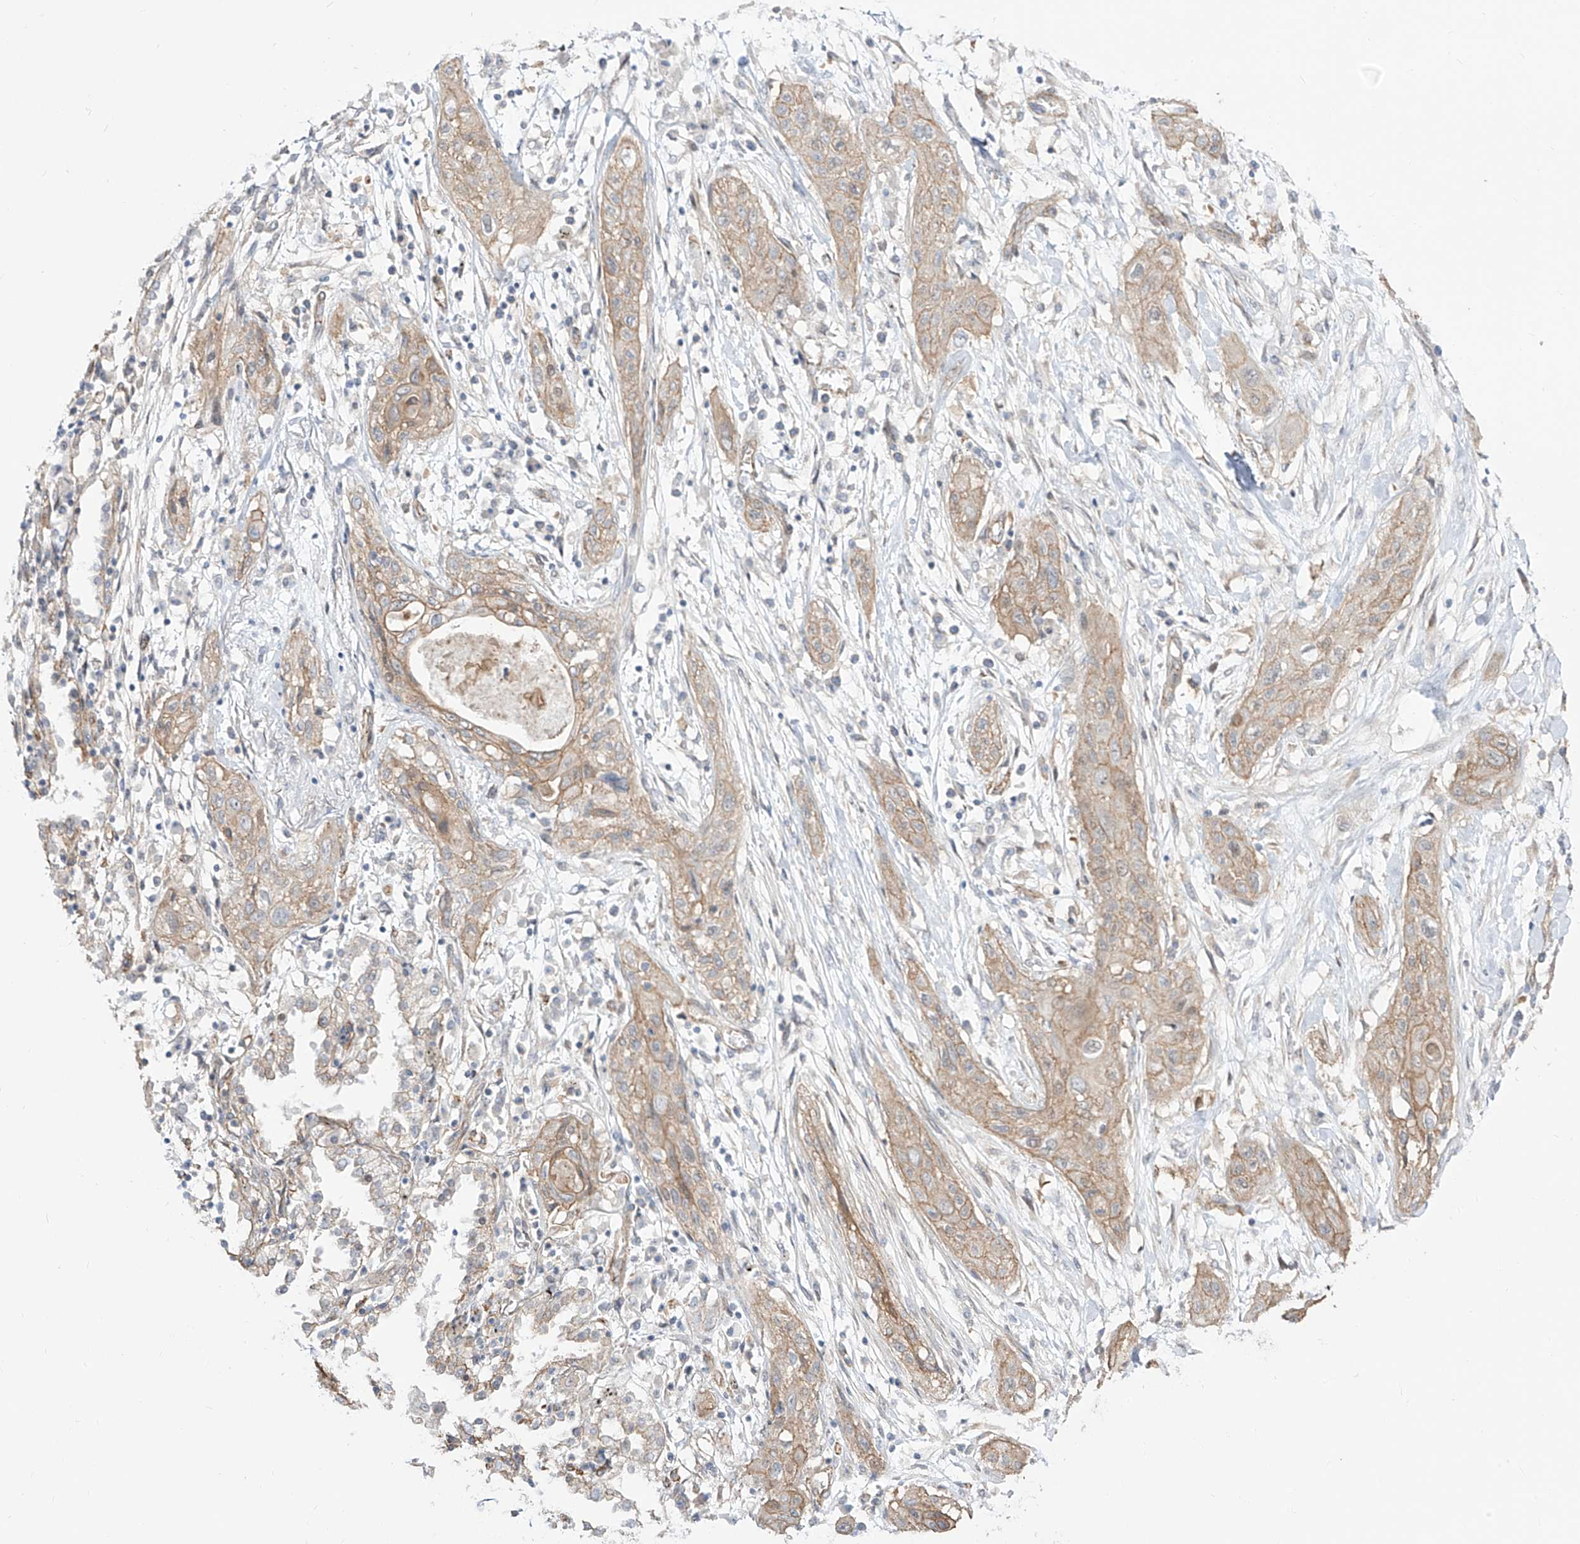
{"staining": {"intensity": "weak", "quantity": "25%-75%", "location": "cytoplasmic/membranous"}, "tissue": "lung cancer", "cell_type": "Tumor cells", "image_type": "cancer", "snomed": [{"axis": "morphology", "description": "Squamous cell carcinoma, NOS"}, {"axis": "topography", "description": "Lung"}], "caption": "This image demonstrates immunohistochemistry (IHC) staining of human squamous cell carcinoma (lung), with low weak cytoplasmic/membranous staining in approximately 25%-75% of tumor cells.", "gene": "ZNF180", "patient": {"sex": "female", "age": 47}}